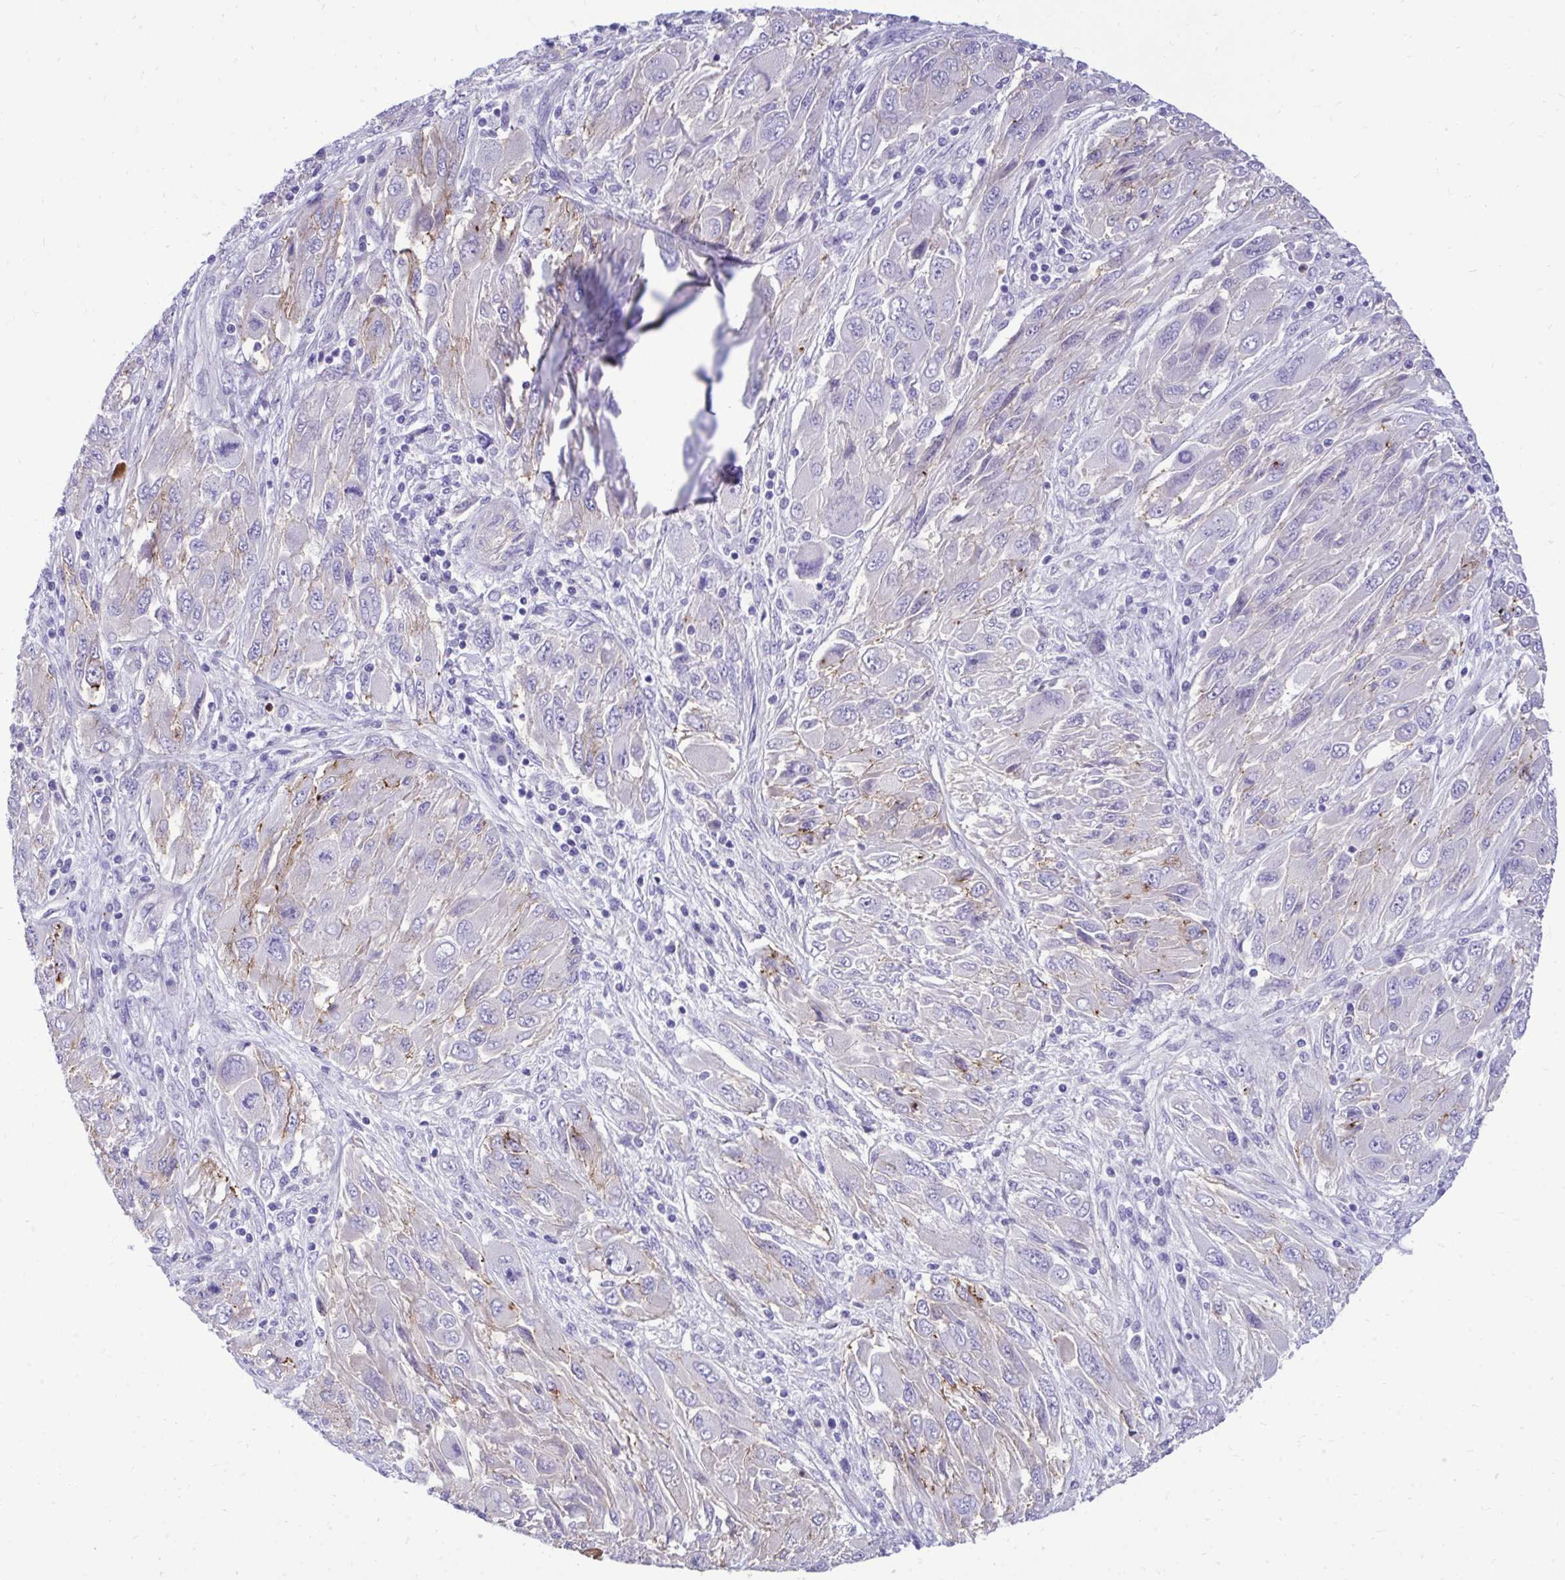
{"staining": {"intensity": "negative", "quantity": "none", "location": "none"}, "tissue": "melanoma", "cell_type": "Tumor cells", "image_type": "cancer", "snomed": [{"axis": "morphology", "description": "Malignant melanoma, NOS"}, {"axis": "topography", "description": "Skin"}], "caption": "High power microscopy micrograph of an immunohistochemistry (IHC) micrograph of malignant melanoma, revealing no significant positivity in tumor cells.", "gene": "HRG", "patient": {"sex": "female", "age": 91}}